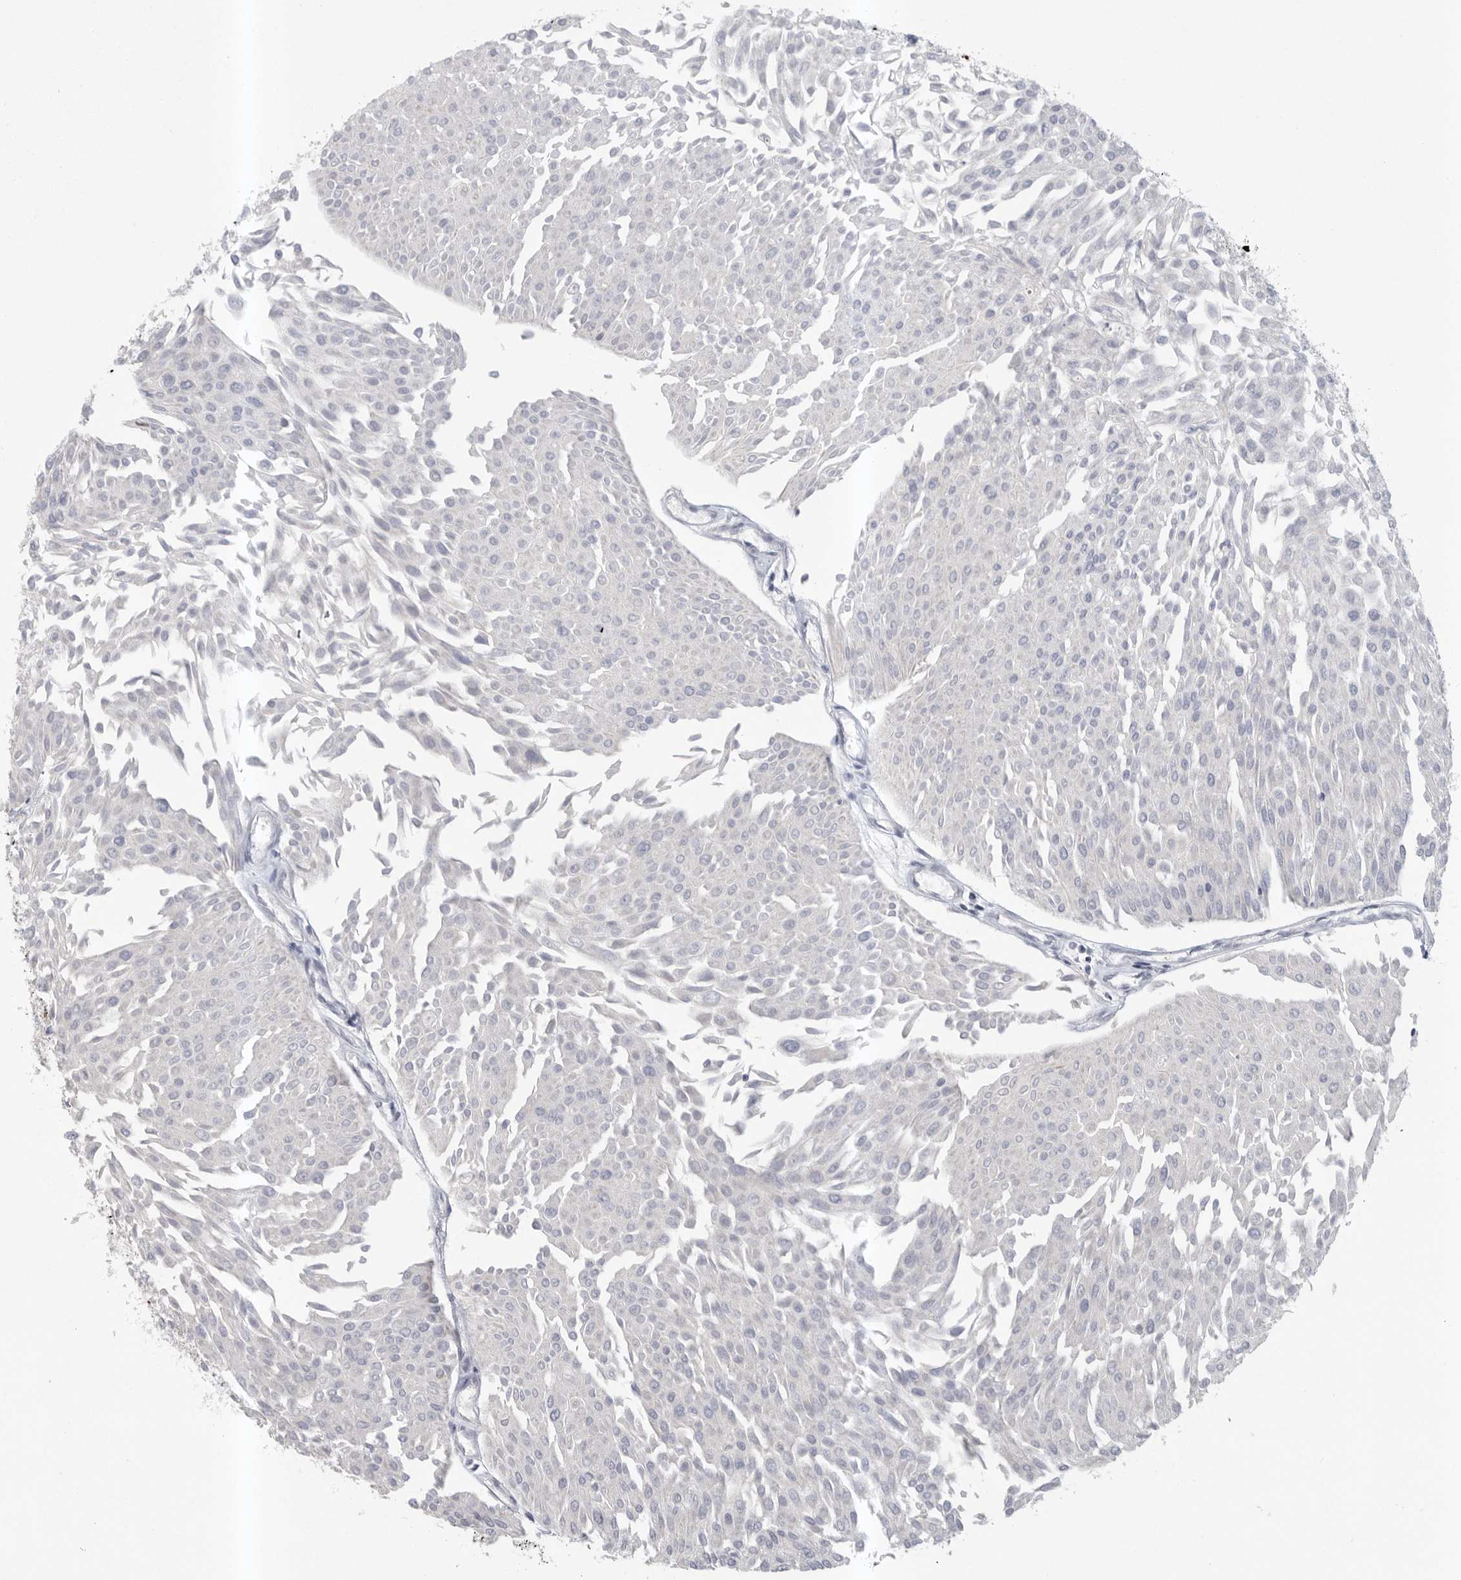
{"staining": {"intensity": "negative", "quantity": "none", "location": "none"}, "tissue": "urothelial cancer", "cell_type": "Tumor cells", "image_type": "cancer", "snomed": [{"axis": "morphology", "description": "Urothelial carcinoma, Low grade"}, {"axis": "topography", "description": "Urinary bladder"}], "caption": "DAB (3,3'-diaminobenzidine) immunohistochemical staining of urothelial cancer reveals no significant expression in tumor cells. (DAB (3,3'-diaminobenzidine) immunohistochemistry, high magnification).", "gene": "TMEM69", "patient": {"sex": "male", "age": 67}}